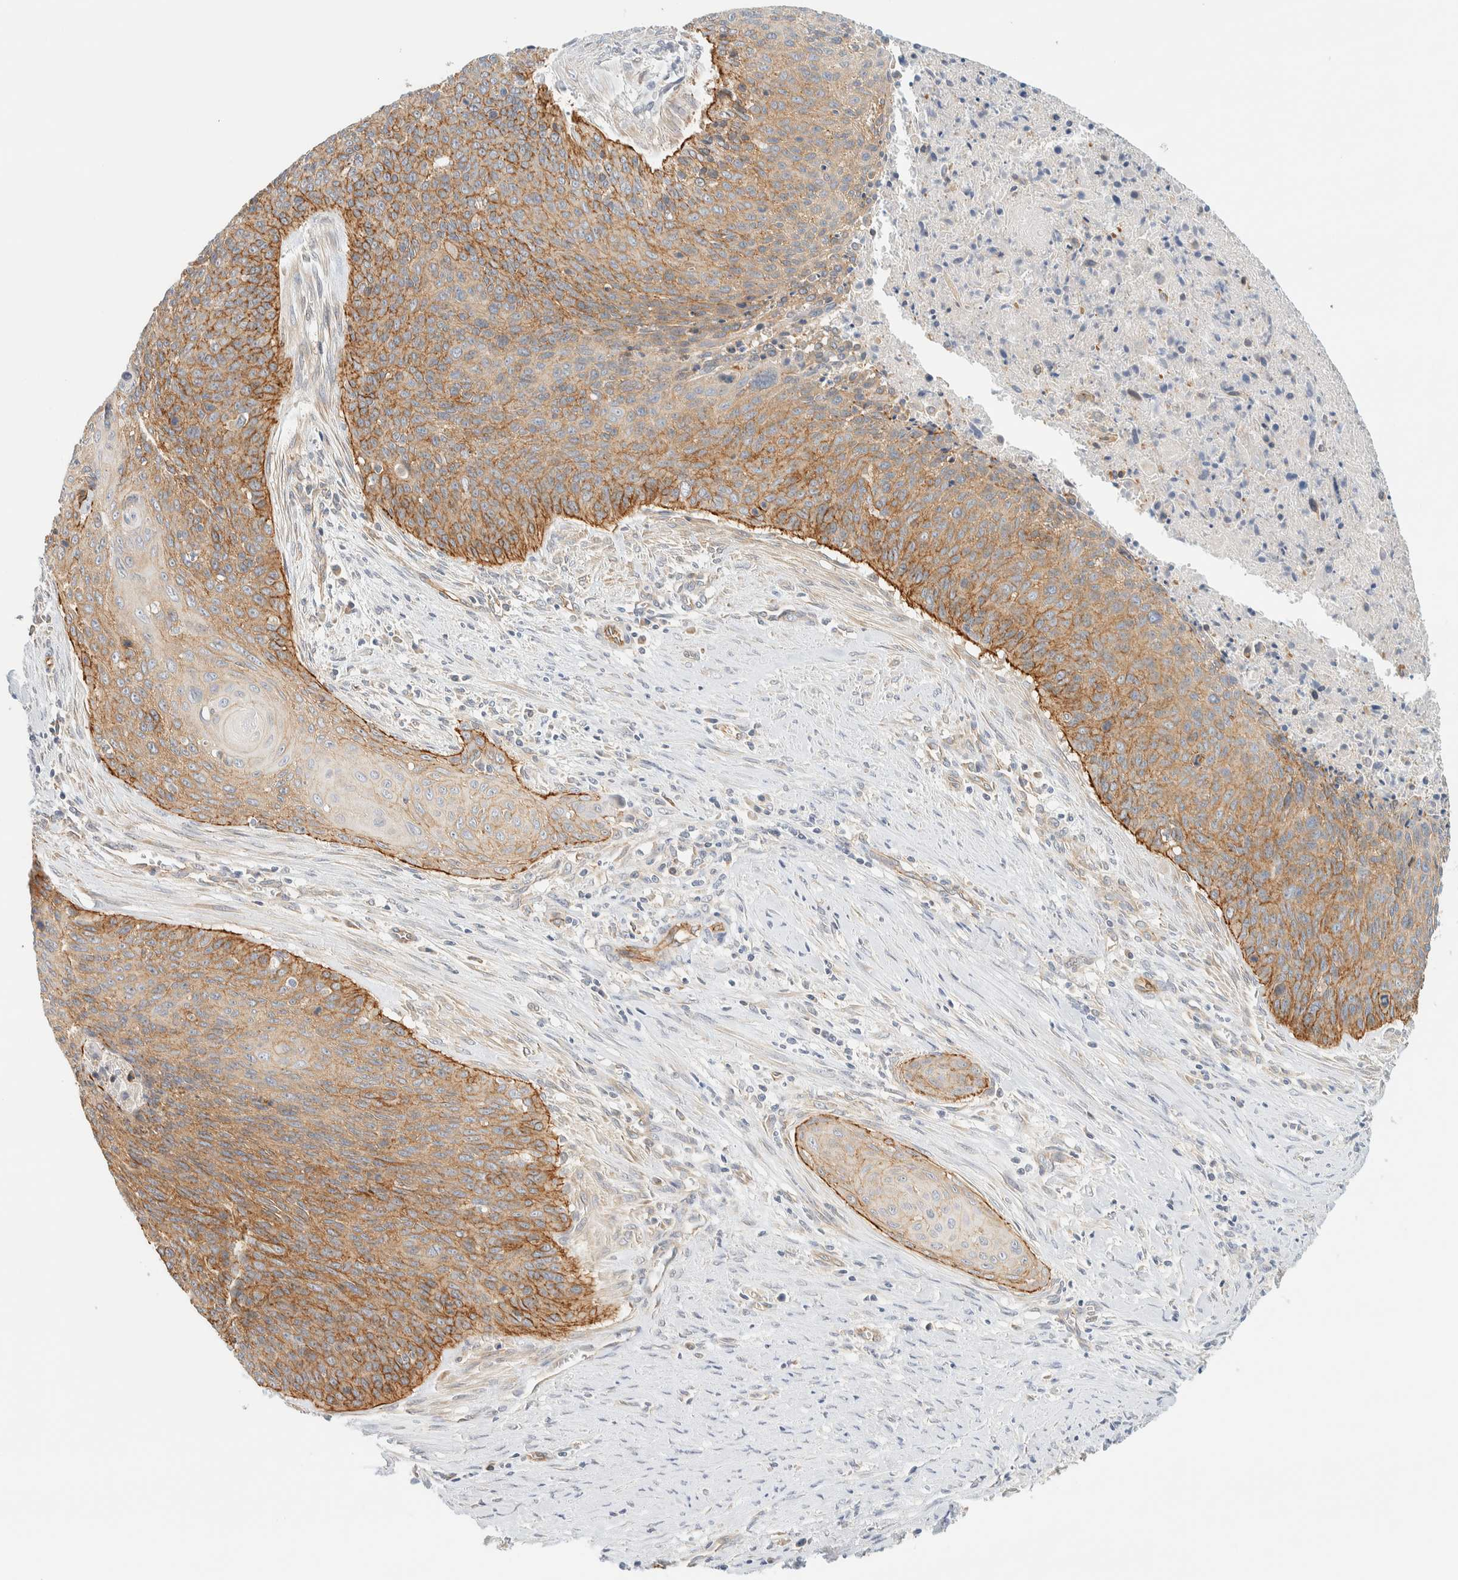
{"staining": {"intensity": "moderate", "quantity": ">75%", "location": "cytoplasmic/membranous"}, "tissue": "cervical cancer", "cell_type": "Tumor cells", "image_type": "cancer", "snomed": [{"axis": "morphology", "description": "Squamous cell carcinoma, NOS"}, {"axis": "topography", "description": "Cervix"}], "caption": "This is an image of immunohistochemistry (IHC) staining of cervical cancer, which shows moderate staining in the cytoplasmic/membranous of tumor cells.", "gene": "LIMA1", "patient": {"sex": "female", "age": 55}}